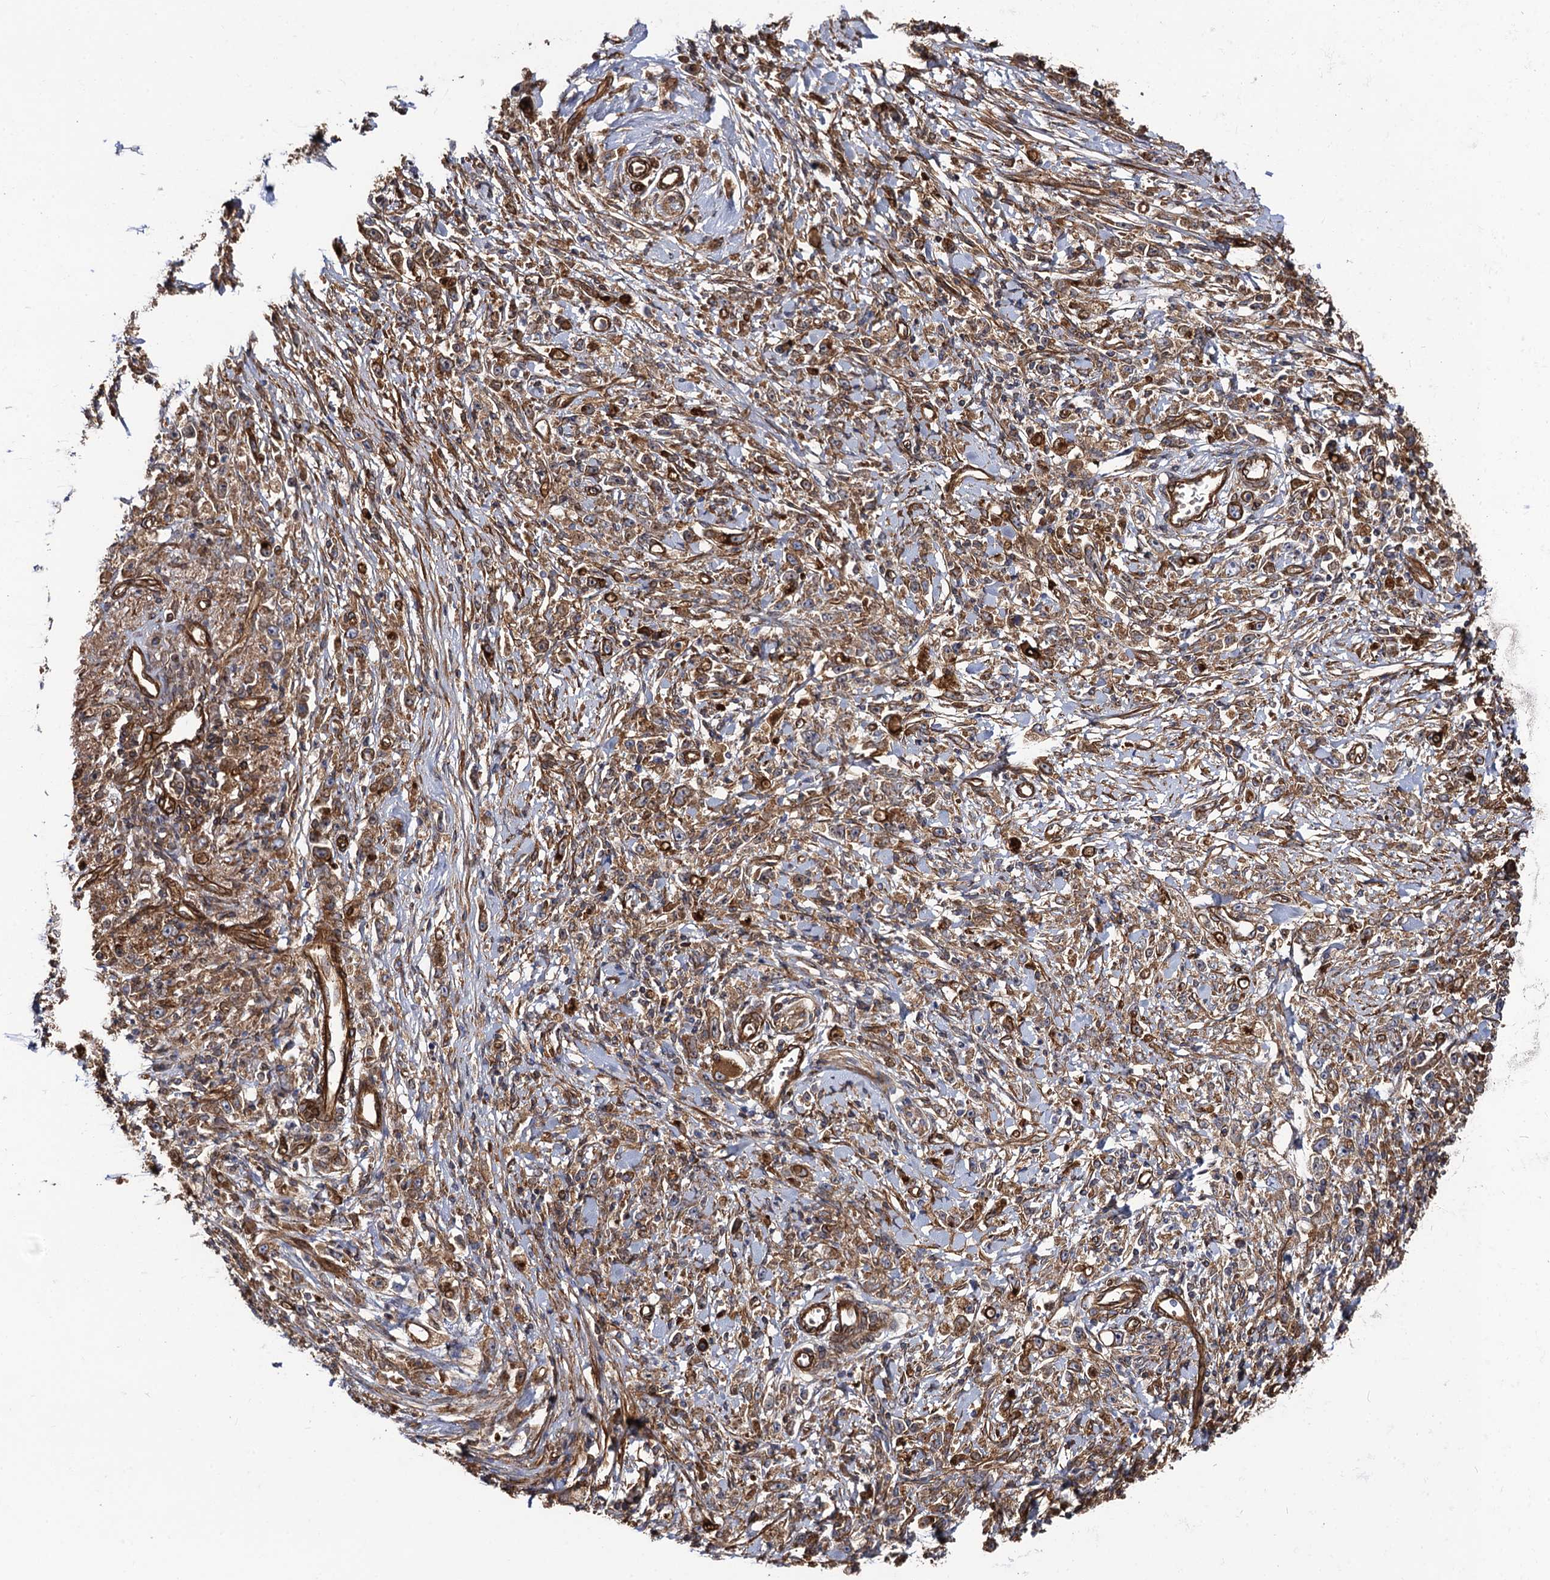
{"staining": {"intensity": "moderate", "quantity": ">75%", "location": "cytoplasmic/membranous"}, "tissue": "stomach cancer", "cell_type": "Tumor cells", "image_type": "cancer", "snomed": [{"axis": "morphology", "description": "Adenocarcinoma, NOS"}, {"axis": "topography", "description": "Stomach"}], "caption": "Protein positivity by IHC shows moderate cytoplasmic/membranous expression in approximately >75% of tumor cells in stomach cancer (adenocarcinoma).", "gene": "CIP2A", "patient": {"sex": "female", "age": 59}}